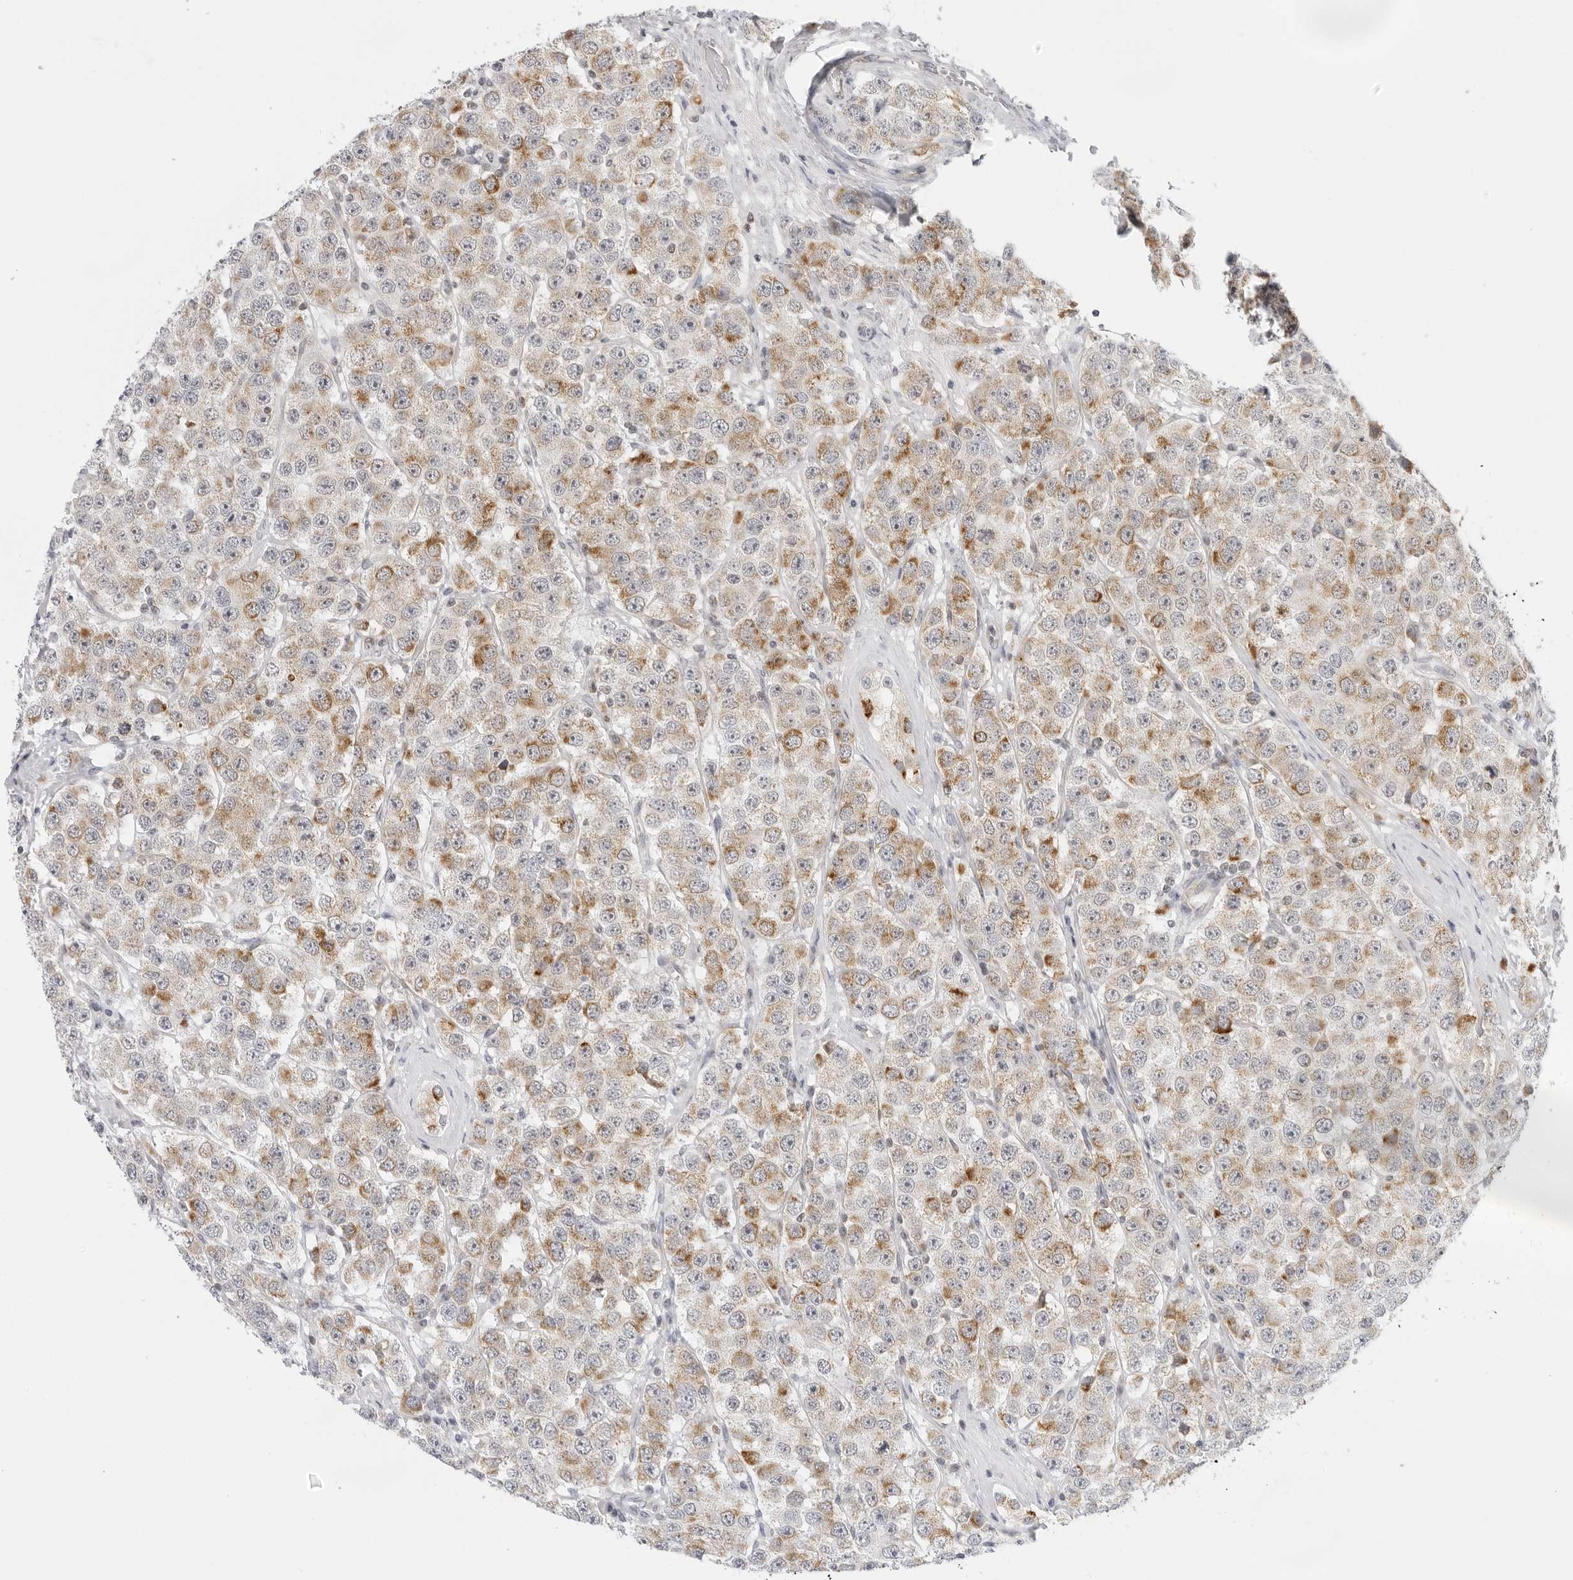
{"staining": {"intensity": "moderate", "quantity": ">75%", "location": "cytoplasmic/membranous"}, "tissue": "testis cancer", "cell_type": "Tumor cells", "image_type": "cancer", "snomed": [{"axis": "morphology", "description": "Seminoma, NOS"}, {"axis": "topography", "description": "Testis"}], "caption": "Immunohistochemical staining of seminoma (testis) displays moderate cytoplasmic/membranous protein expression in approximately >75% of tumor cells.", "gene": "CIART", "patient": {"sex": "male", "age": 28}}